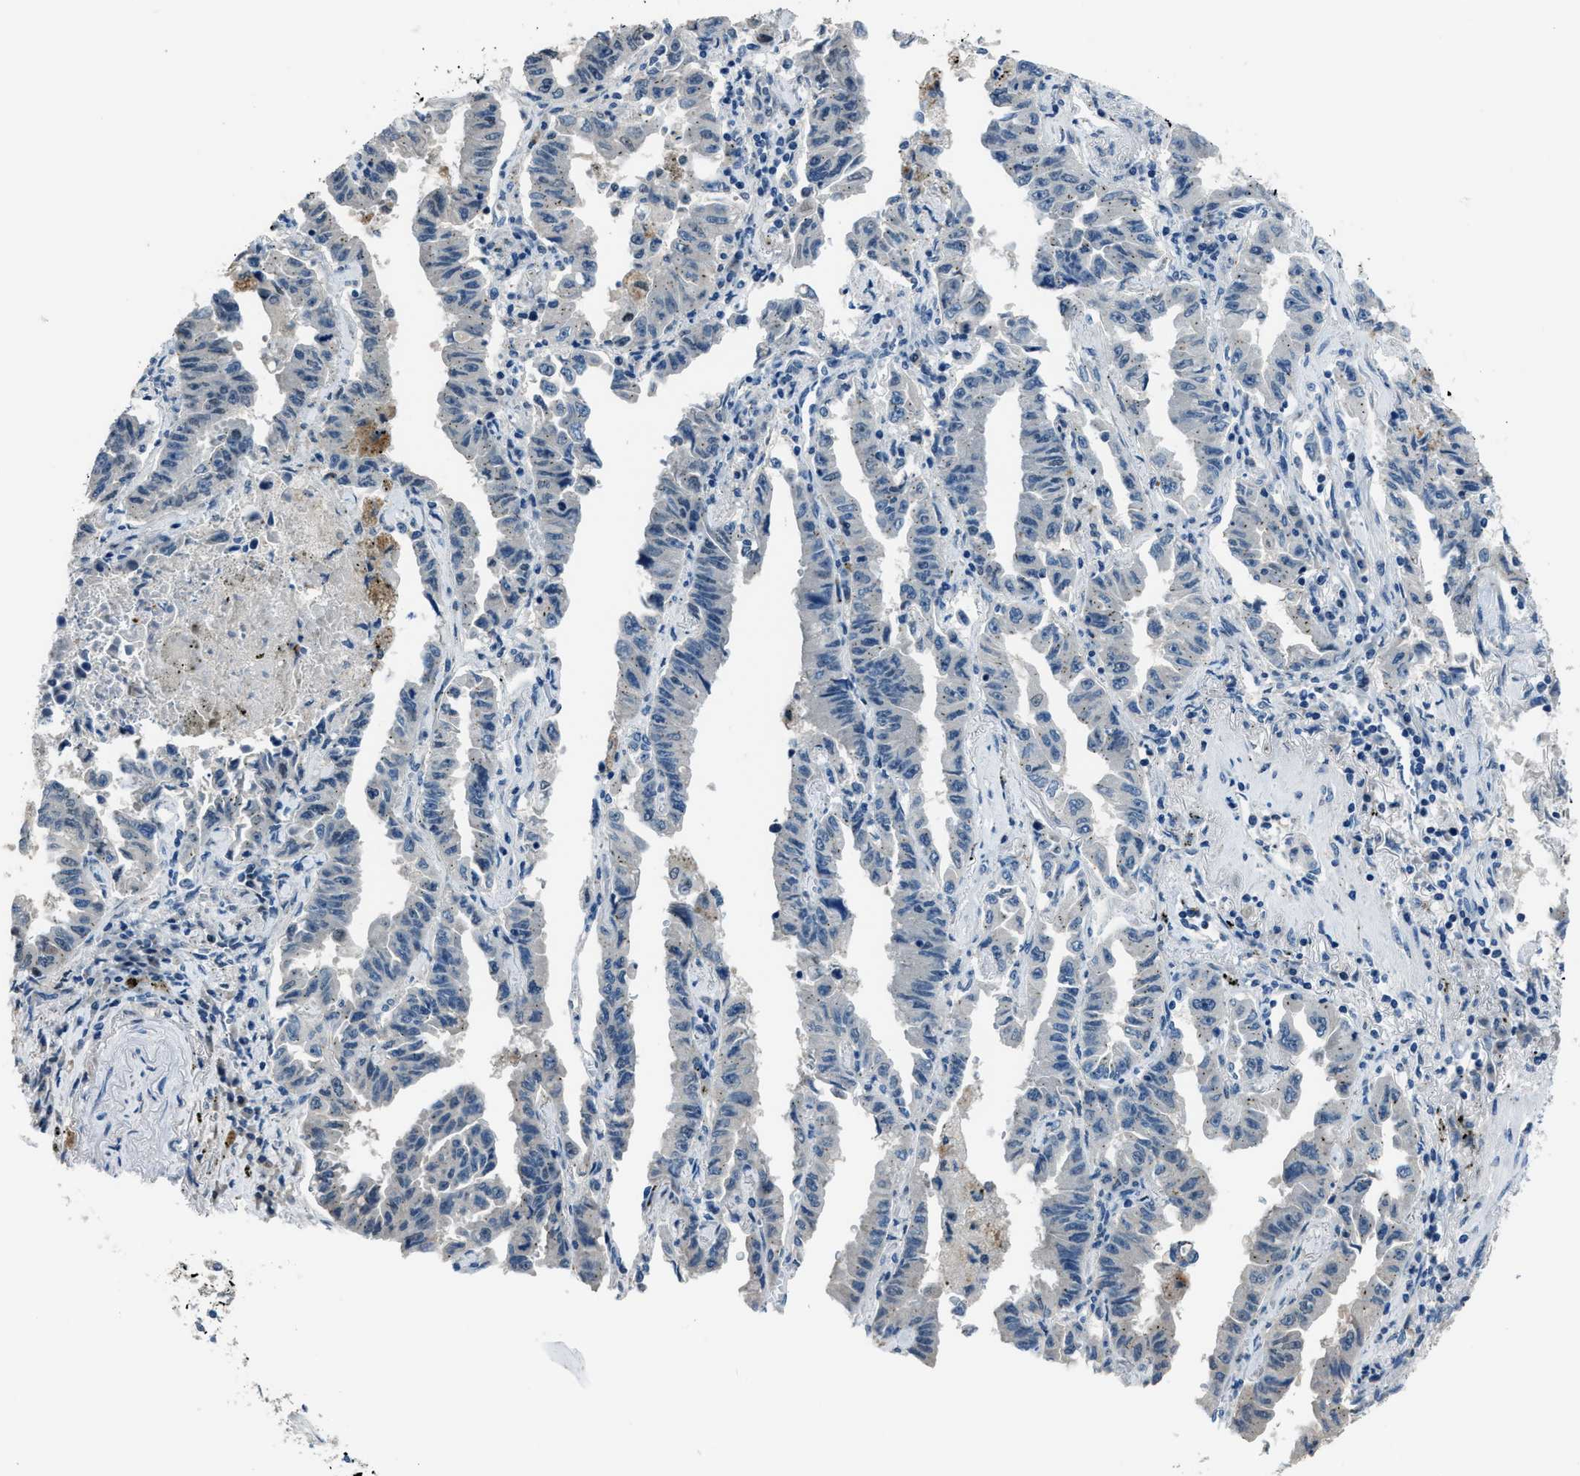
{"staining": {"intensity": "negative", "quantity": "none", "location": "none"}, "tissue": "lung cancer", "cell_type": "Tumor cells", "image_type": "cancer", "snomed": [{"axis": "morphology", "description": "Adenocarcinoma, NOS"}, {"axis": "topography", "description": "Lung"}], "caption": "Lung cancer stained for a protein using IHC shows no staining tumor cells.", "gene": "DUSP19", "patient": {"sex": "female", "age": 51}}